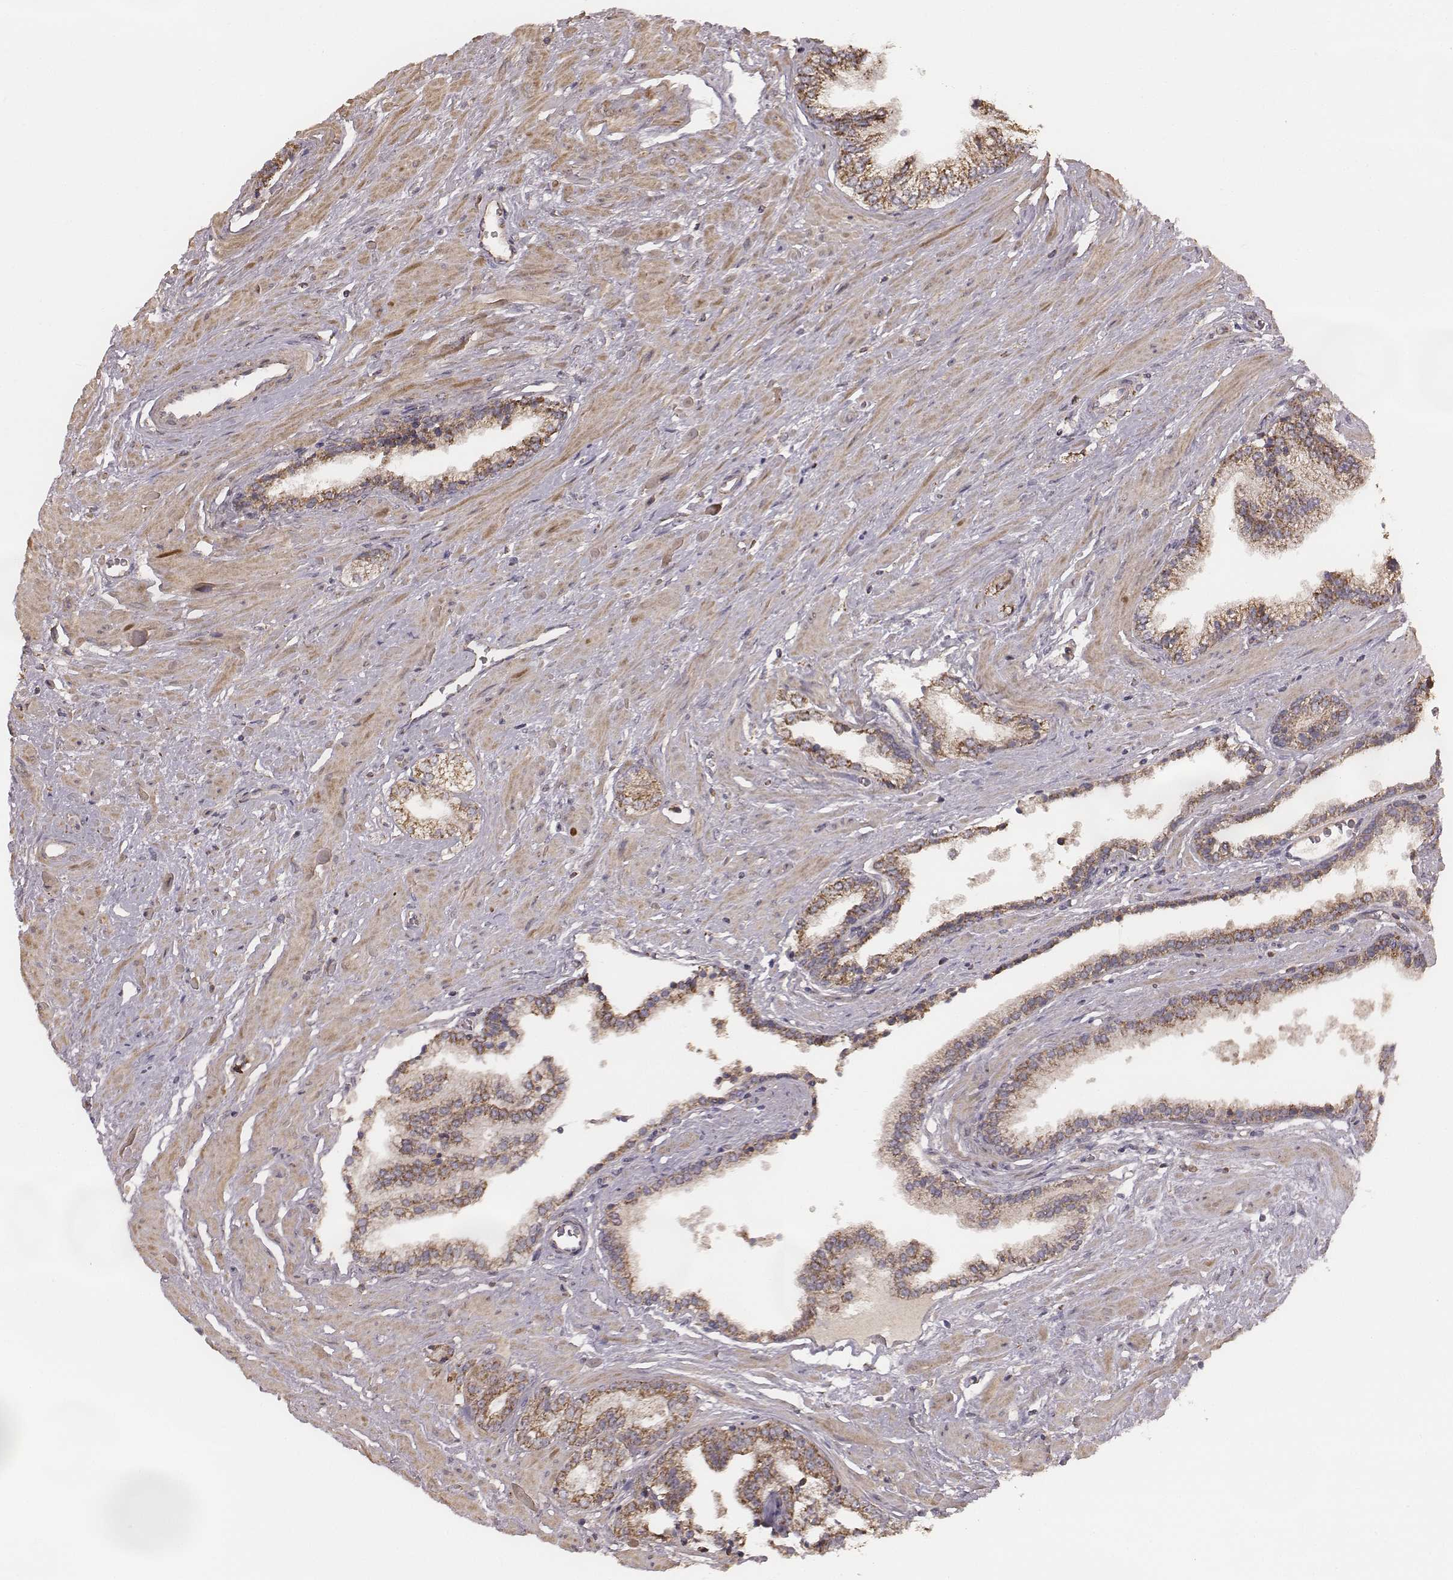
{"staining": {"intensity": "strong", "quantity": ">75%", "location": "cytoplasmic/membranous"}, "tissue": "prostate cancer", "cell_type": "Tumor cells", "image_type": "cancer", "snomed": [{"axis": "morphology", "description": "Adenocarcinoma, Low grade"}, {"axis": "topography", "description": "Prostate"}], "caption": "Immunohistochemistry (DAB (3,3'-diaminobenzidine)) staining of prostate cancer reveals strong cytoplasmic/membranous protein expression in approximately >75% of tumor cells. (IHC, brightfield microscopy, high magnification).", "gene": "PDCD2L", "patient": {"sex": "male", "age": 60}}